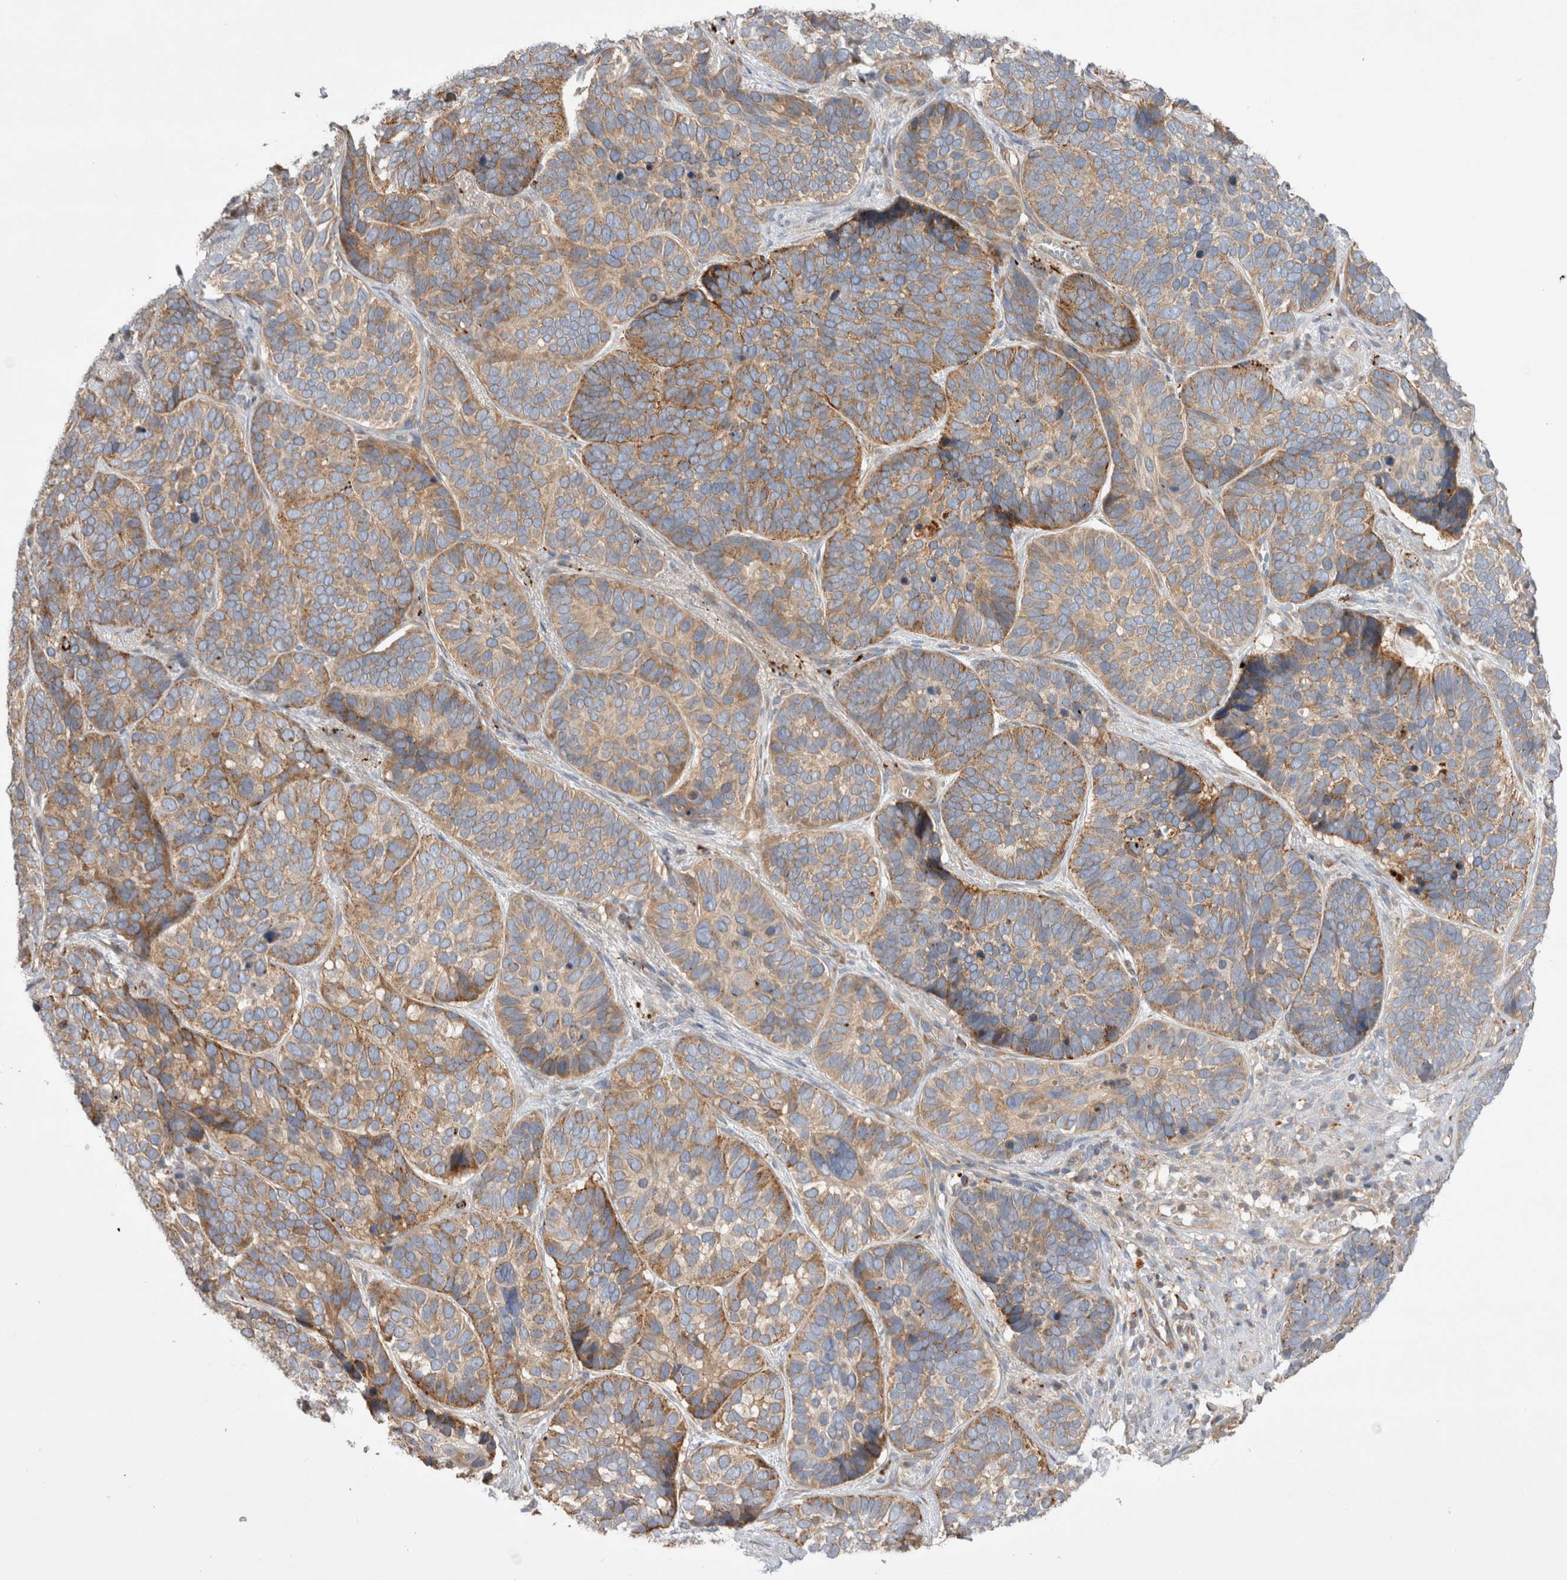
{"staining": {"intensity": "moderate", "quantity": ">75%", "location": "cytoplasmic/membranous"}, "tissue": "skin cancer", "cell_type": "Tumor cells", "image_type": "cancer", "snomed": [{"axis": "morphology", "description": "Basal cell carcinoma"}, {"axis": "topography", "description": "Skin"}], "caption": "Protein staining exhibits moderate cytoplasmic/membranous expression in approximately >75% of tumor cells in basal cell carcinoma (skin). Using DAB (3,3'-diaminobenzidine) (brown) and hematoxylin (blue) stains, captured at high magnification using brightfield microscopy.", "gene": "PDCD10", "patient": {"sex": "male", "age": 62}}